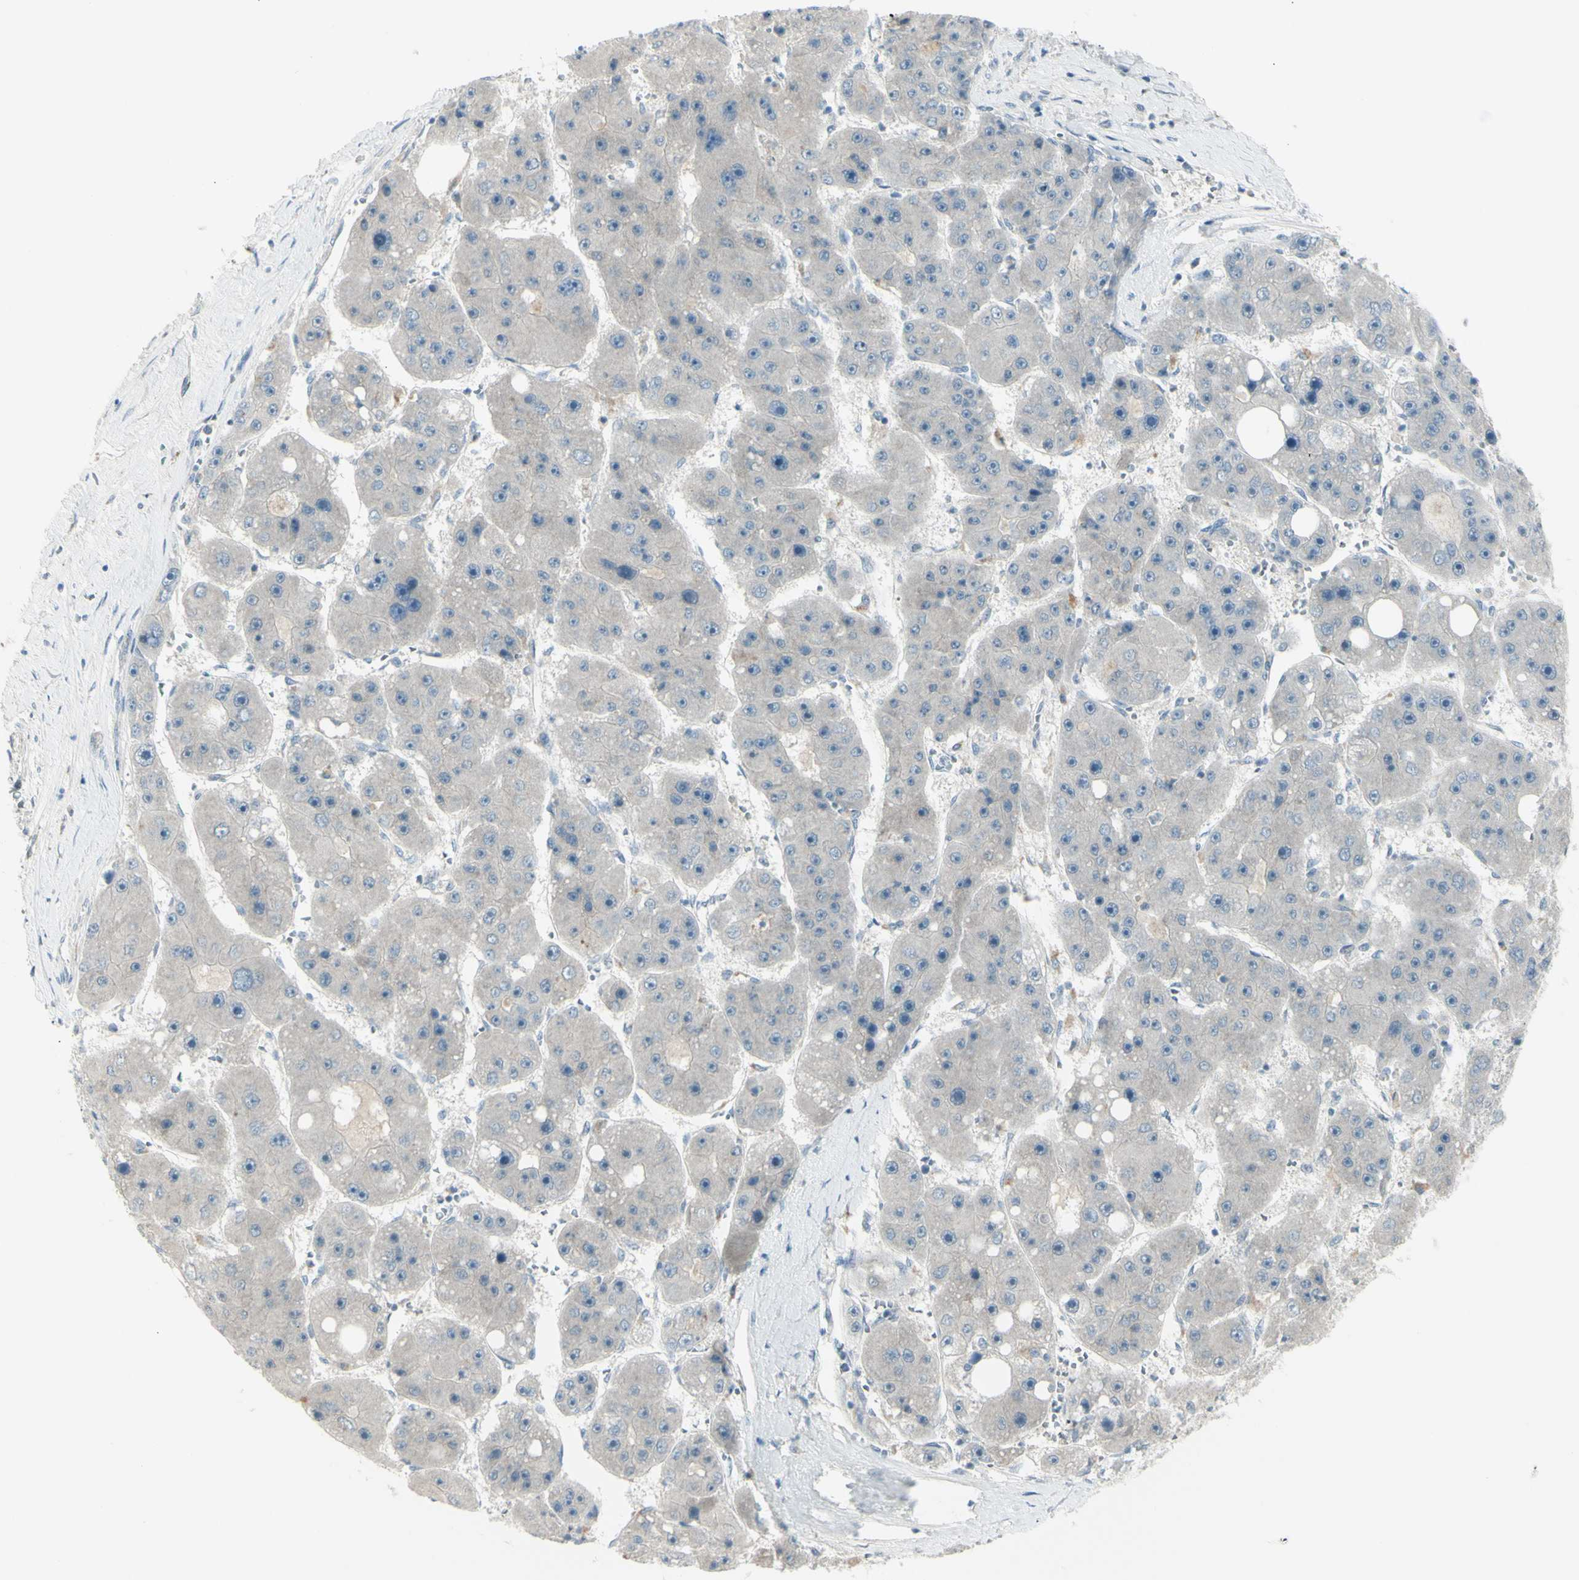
{"staining": {"intensity": "weak", "quantity": ">75%", "location": "cytoplasmic/membranous"}, "tissue": "liver cancer", "cell_type": "Tumor cells", "image_type": "cancer", "snomed": [{"axis": "morphology", "description": "Carcinoma, Hepatocellular, NOS"}, {"axis": "topography", "description": "Liver"}], "caption": "An immunohistochemistry (IHC) photomicrograph of neoplastic tissue is shown. Protein staining in brown shows weak cytoplasmic/membranous positivity in liver cancer (hepatocellular carcinoma) within tumor cells.", "gene": "SH3GL2", "patient": {"sex": "female", "age": 61}}